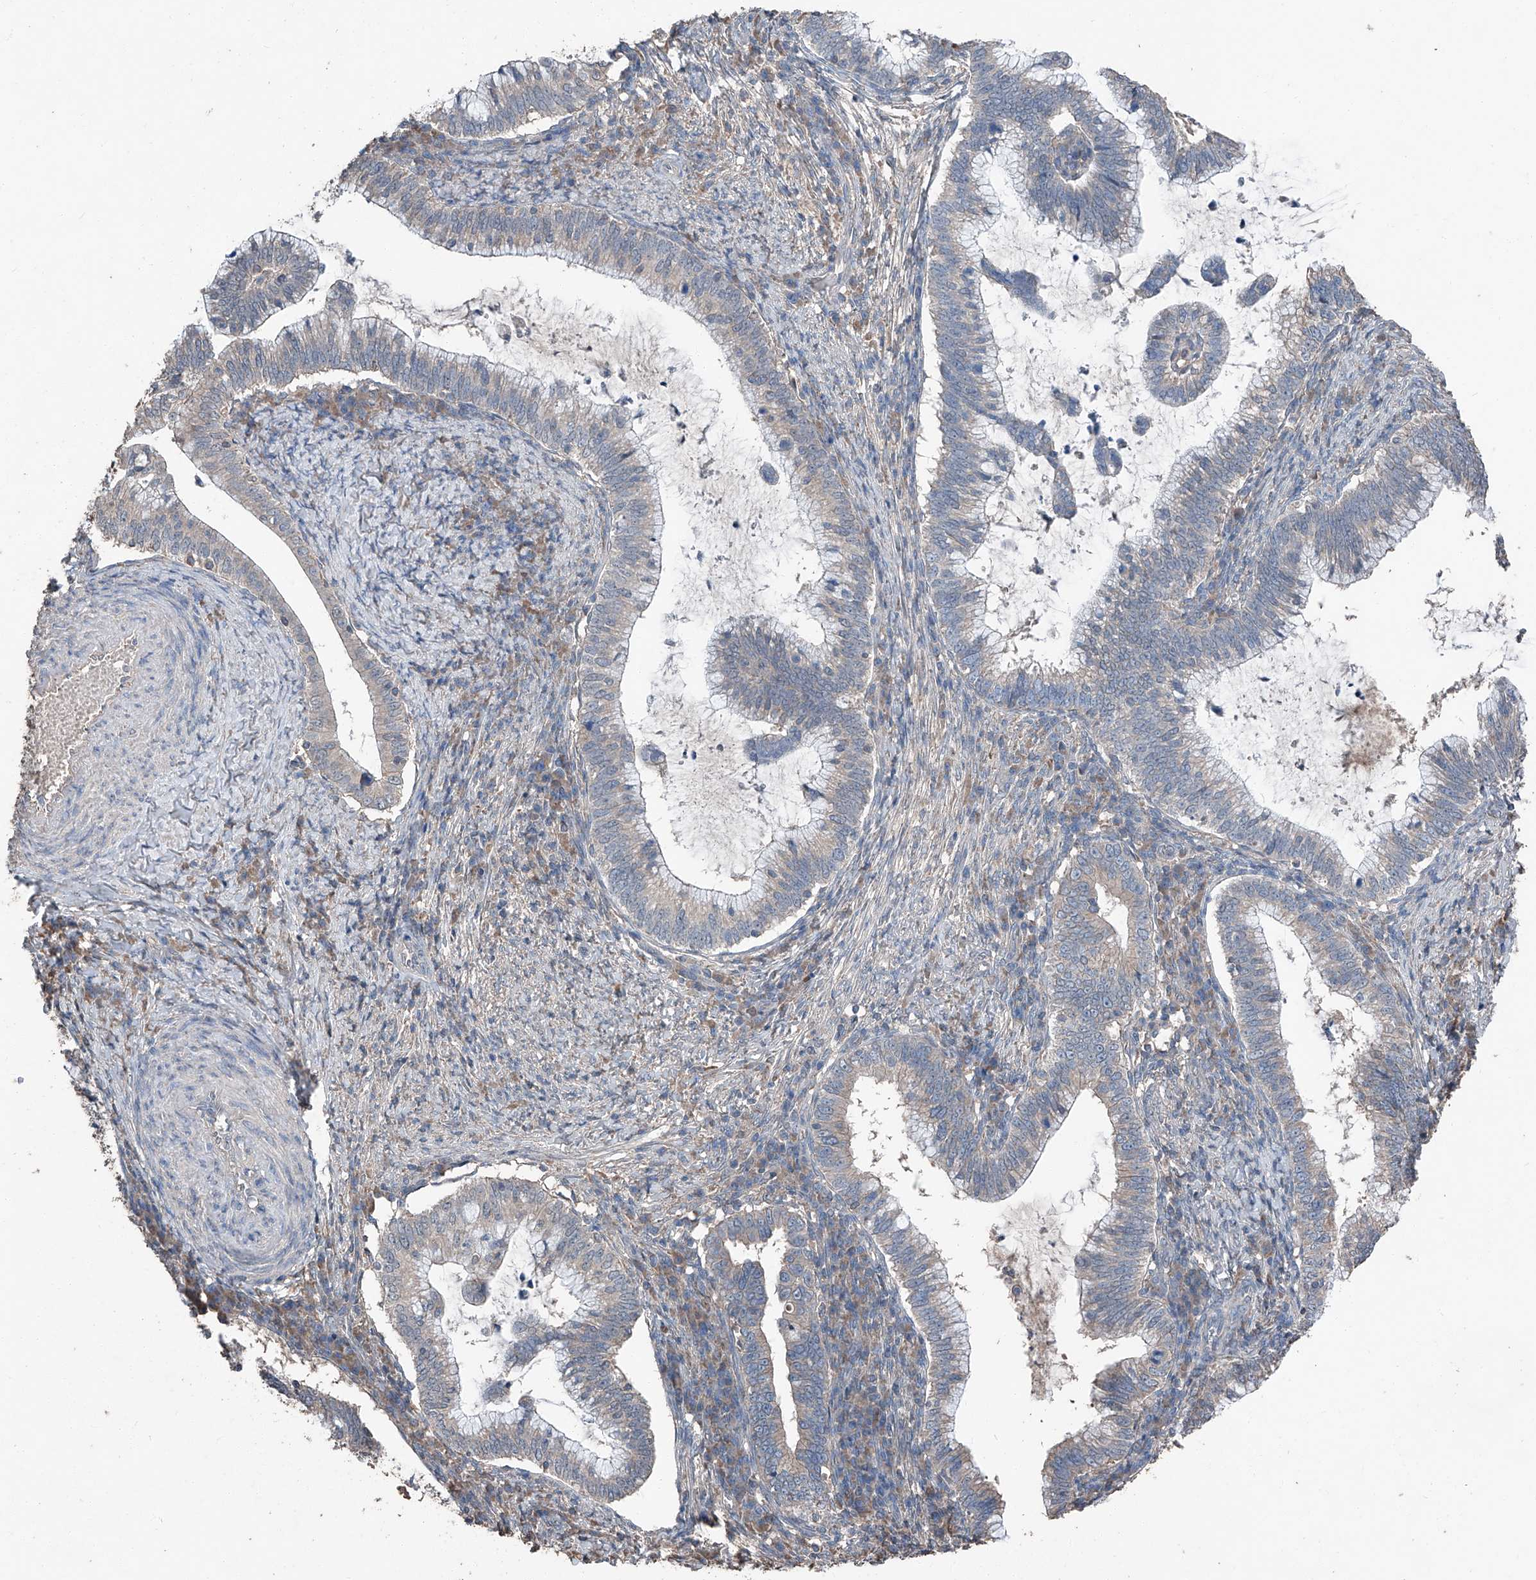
{"staining": {"intensity": "negative", "quantity": "none", "location": "none"}, "tissue": "cervical cancer", "cell_type": "Tumor cells", "image_type": "cancer", "snomed": [{"axis": "morphology", "description": "Adenocarcinoma, NOS"}, {"axis": "topography", "description": "Cervix"}], "caption": "Tumor cells show no significant staining in cervical adenocarcinoma.", "gene": "MAMLD1", "patient": {"sex": "female", "age": 36}}